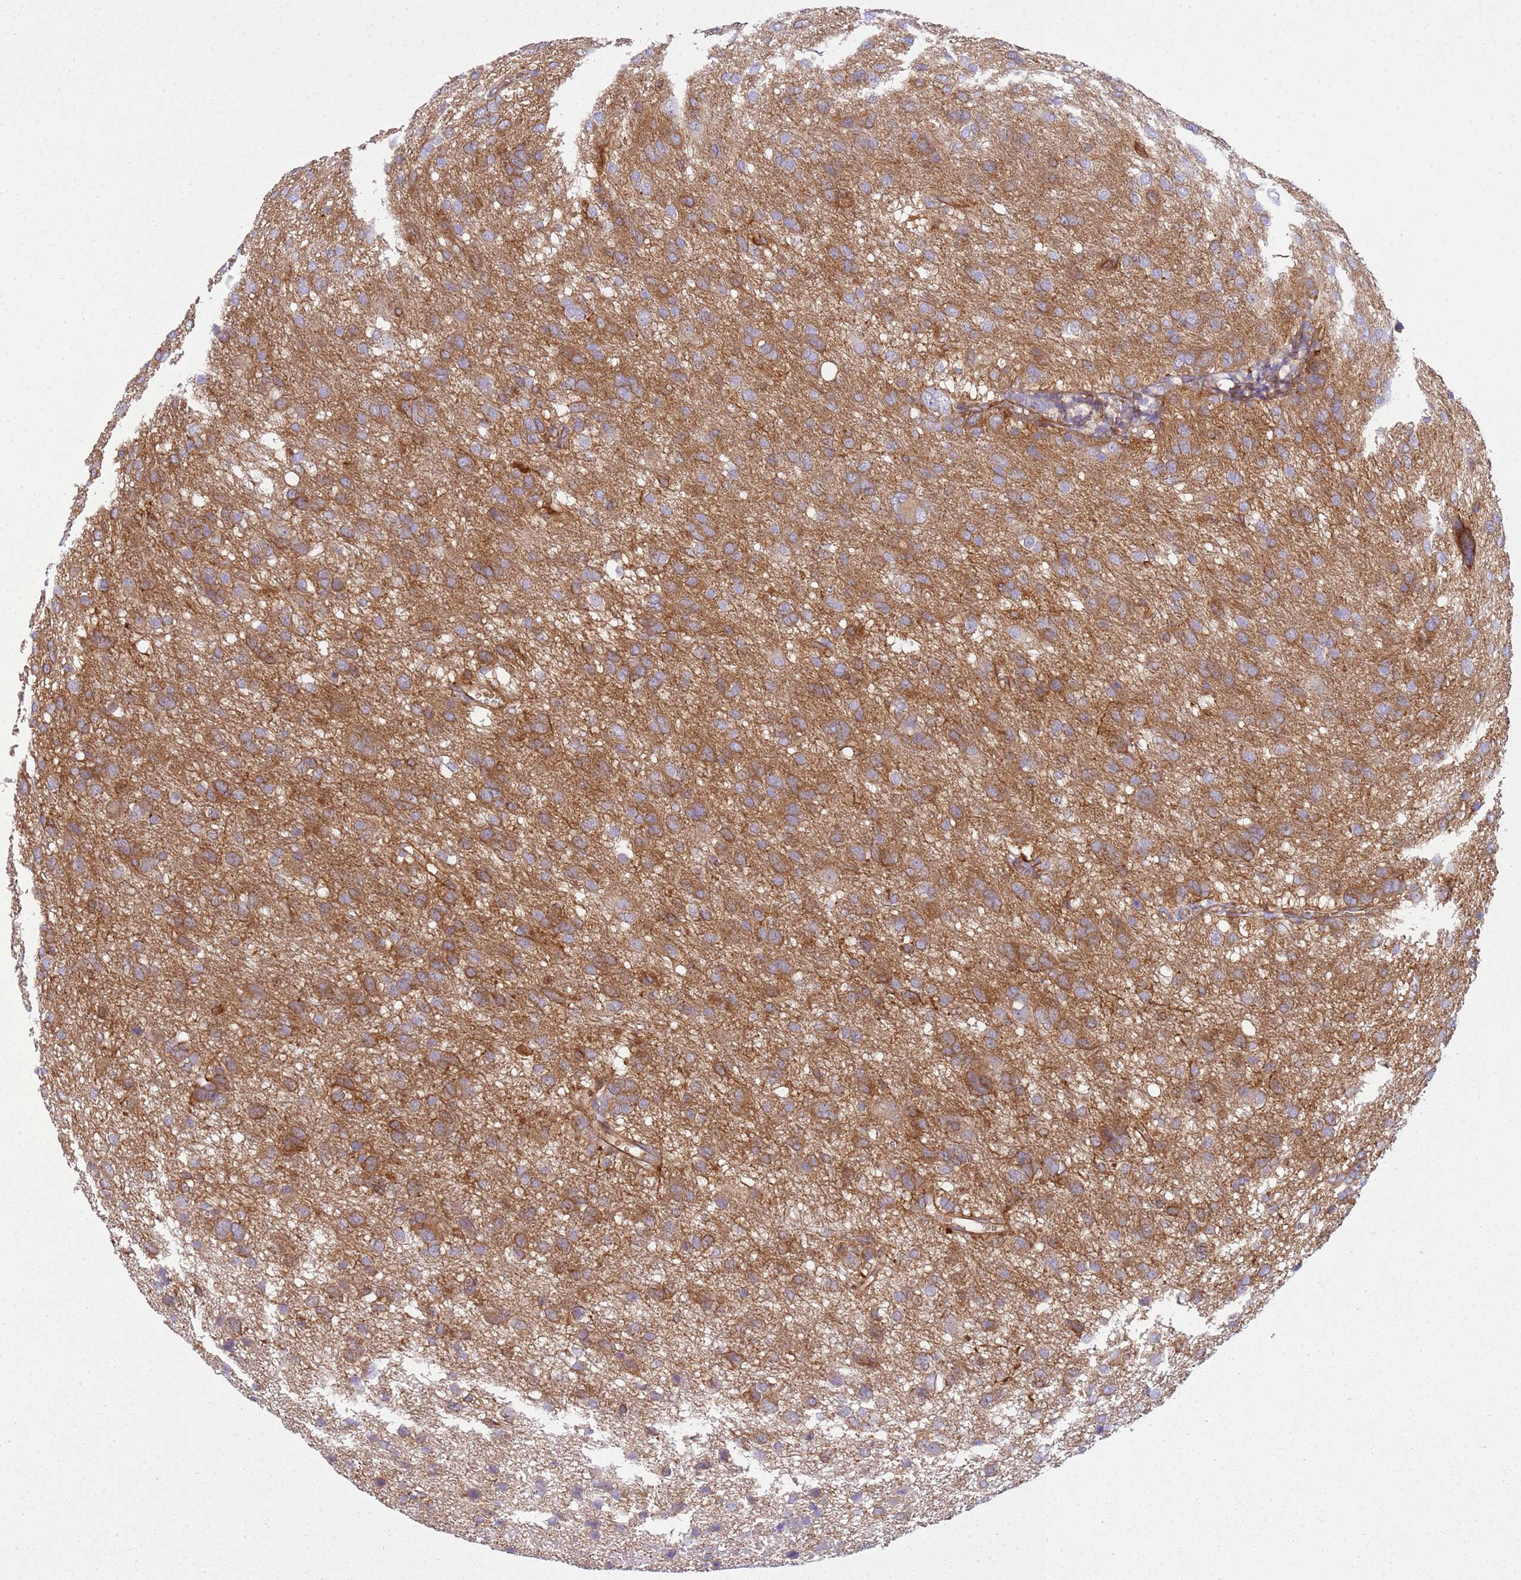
{"staining": {"intensity": "moderate", "quantity": ">75%", "location": "cytoplasmic/membranous"}, "tissue": "glioma", "cell_type": "Tumor cells", "image_type": "cancer", "snomed": [{"axis": "morphology", "description": "Glioma, malignant, High grade"}, {"axis": "topography", "description": "Brain"}], "caption": "Immunohistochemical staining of malignant glioma (high-grade) displays medium levels of moderate cytoplasmic/membranous protein staining in about >75% of tumor cells. (brown staining indicates protein expression, while blue staining denotes nuclei).", "gene": "SNX21", "patient": {"sex": "female", "age": 59}}